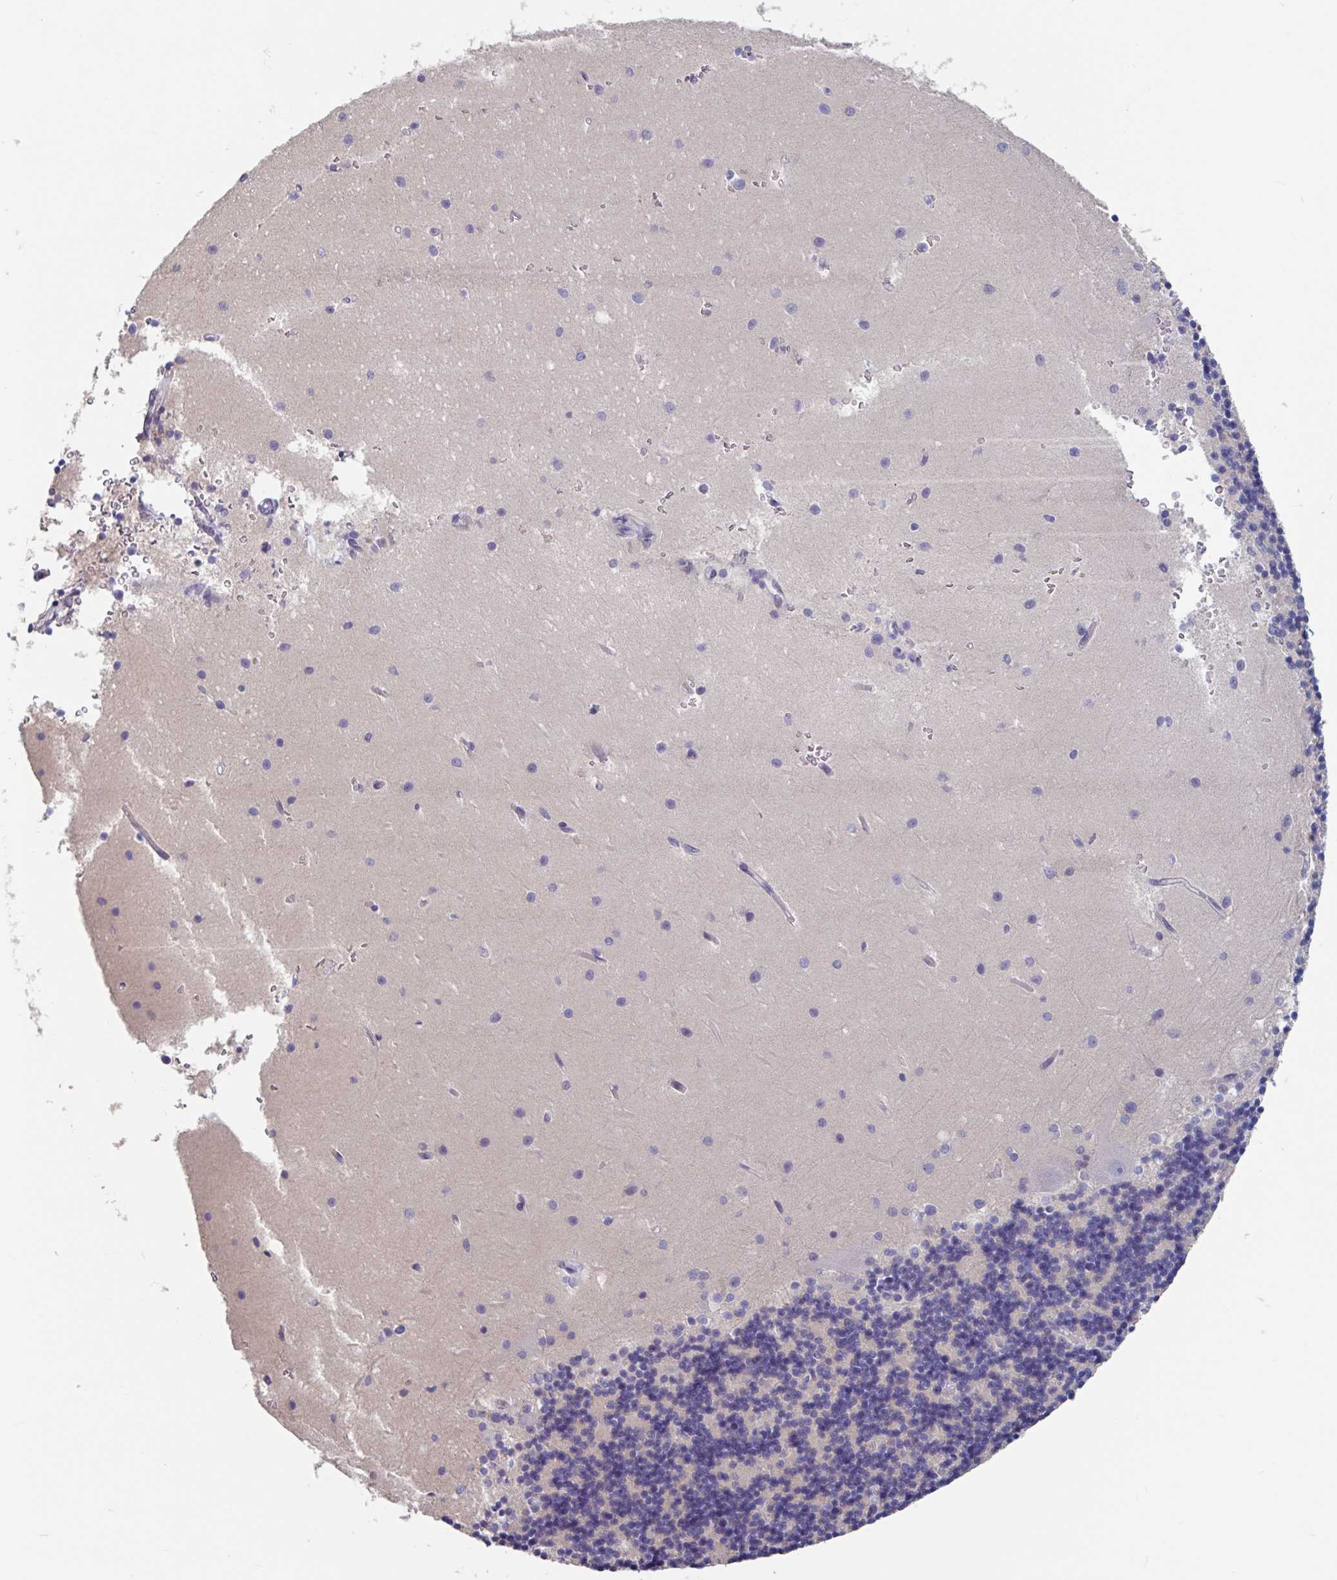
{"staining": {"intensity": "negative", "quantity": "none", "location": "none"}, "tissue": "cerebellum", "cell_type": "Cells in granular layer", "image_type": "normal", "snomed": [{"axis": "morphology", "description": "Normal tissue, NOS"}, {"axis": "topography", "description": "Cerebellum"}], "caption": "Immunohistochemistry (IHC) of benign human cerebellum shows no expression in cells in granular layer. The staining is performed using DAB brown chromogen with nuclei counter-stained in using hematoxylin.", "gene": "UNKL", "patient": {"sex": "male", "age": 54}}